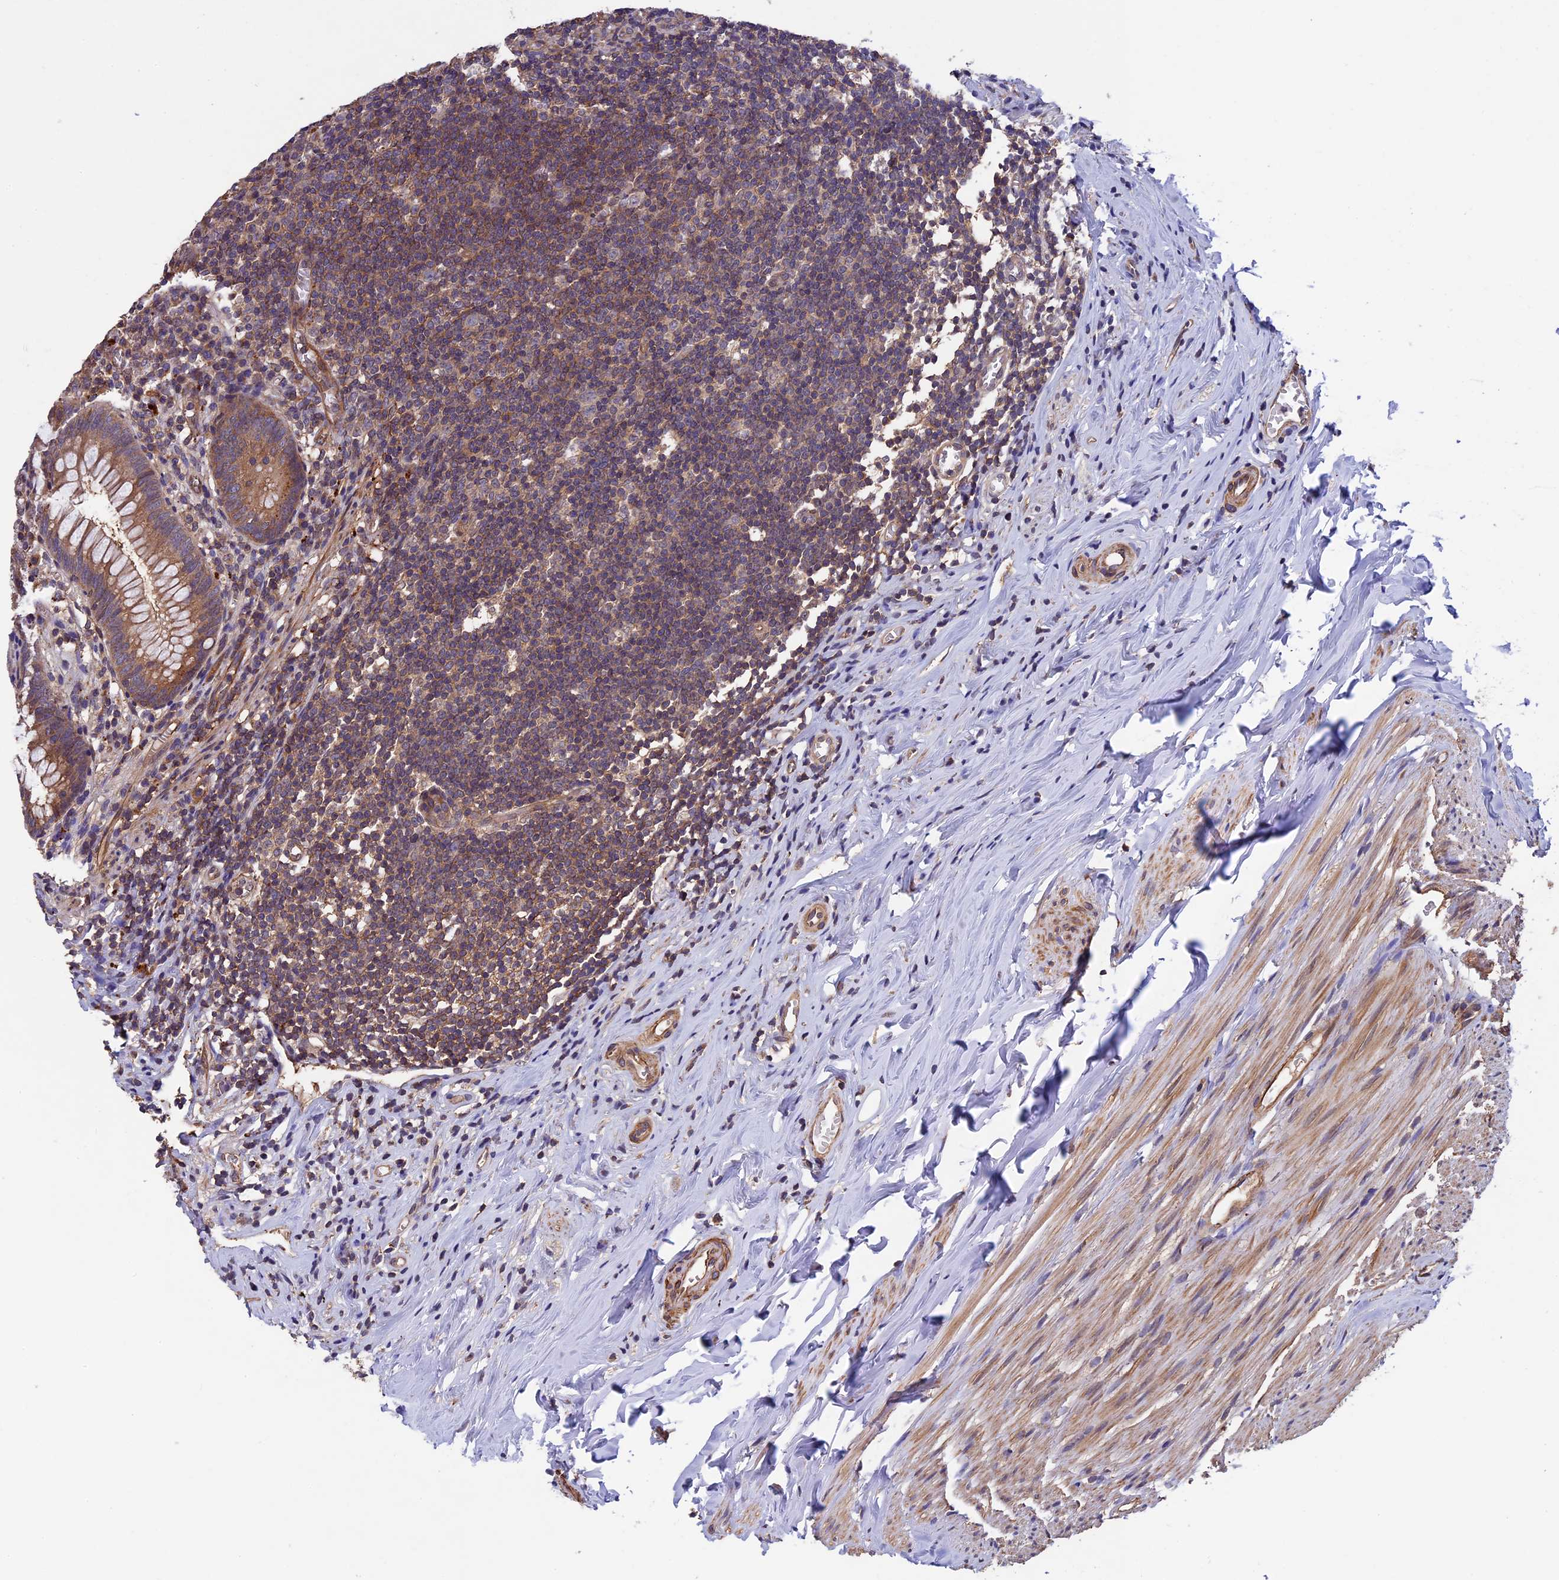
{"staining": {"intensity": "moderate", "quantity": ">75%", "location": "cytoplasmic/membranous"}, "tissue": "appendix", "cell_type": "Glandular cells", "image_type": "normal", "snomed": [{"axis": "morphology", "description": "Normal tissue, NOS"}, {"axis": "topography", "description": "Appendix"}], "caption": "IHC photomicrograph of normal human appendix stained for a protein (brown), which reveals medium levels of moderate cytoplasmic/membranous positivity in about >75% of glandular cells.", "gene": "SLC9A5", "patient": {"sex": "female", "age": 51}}